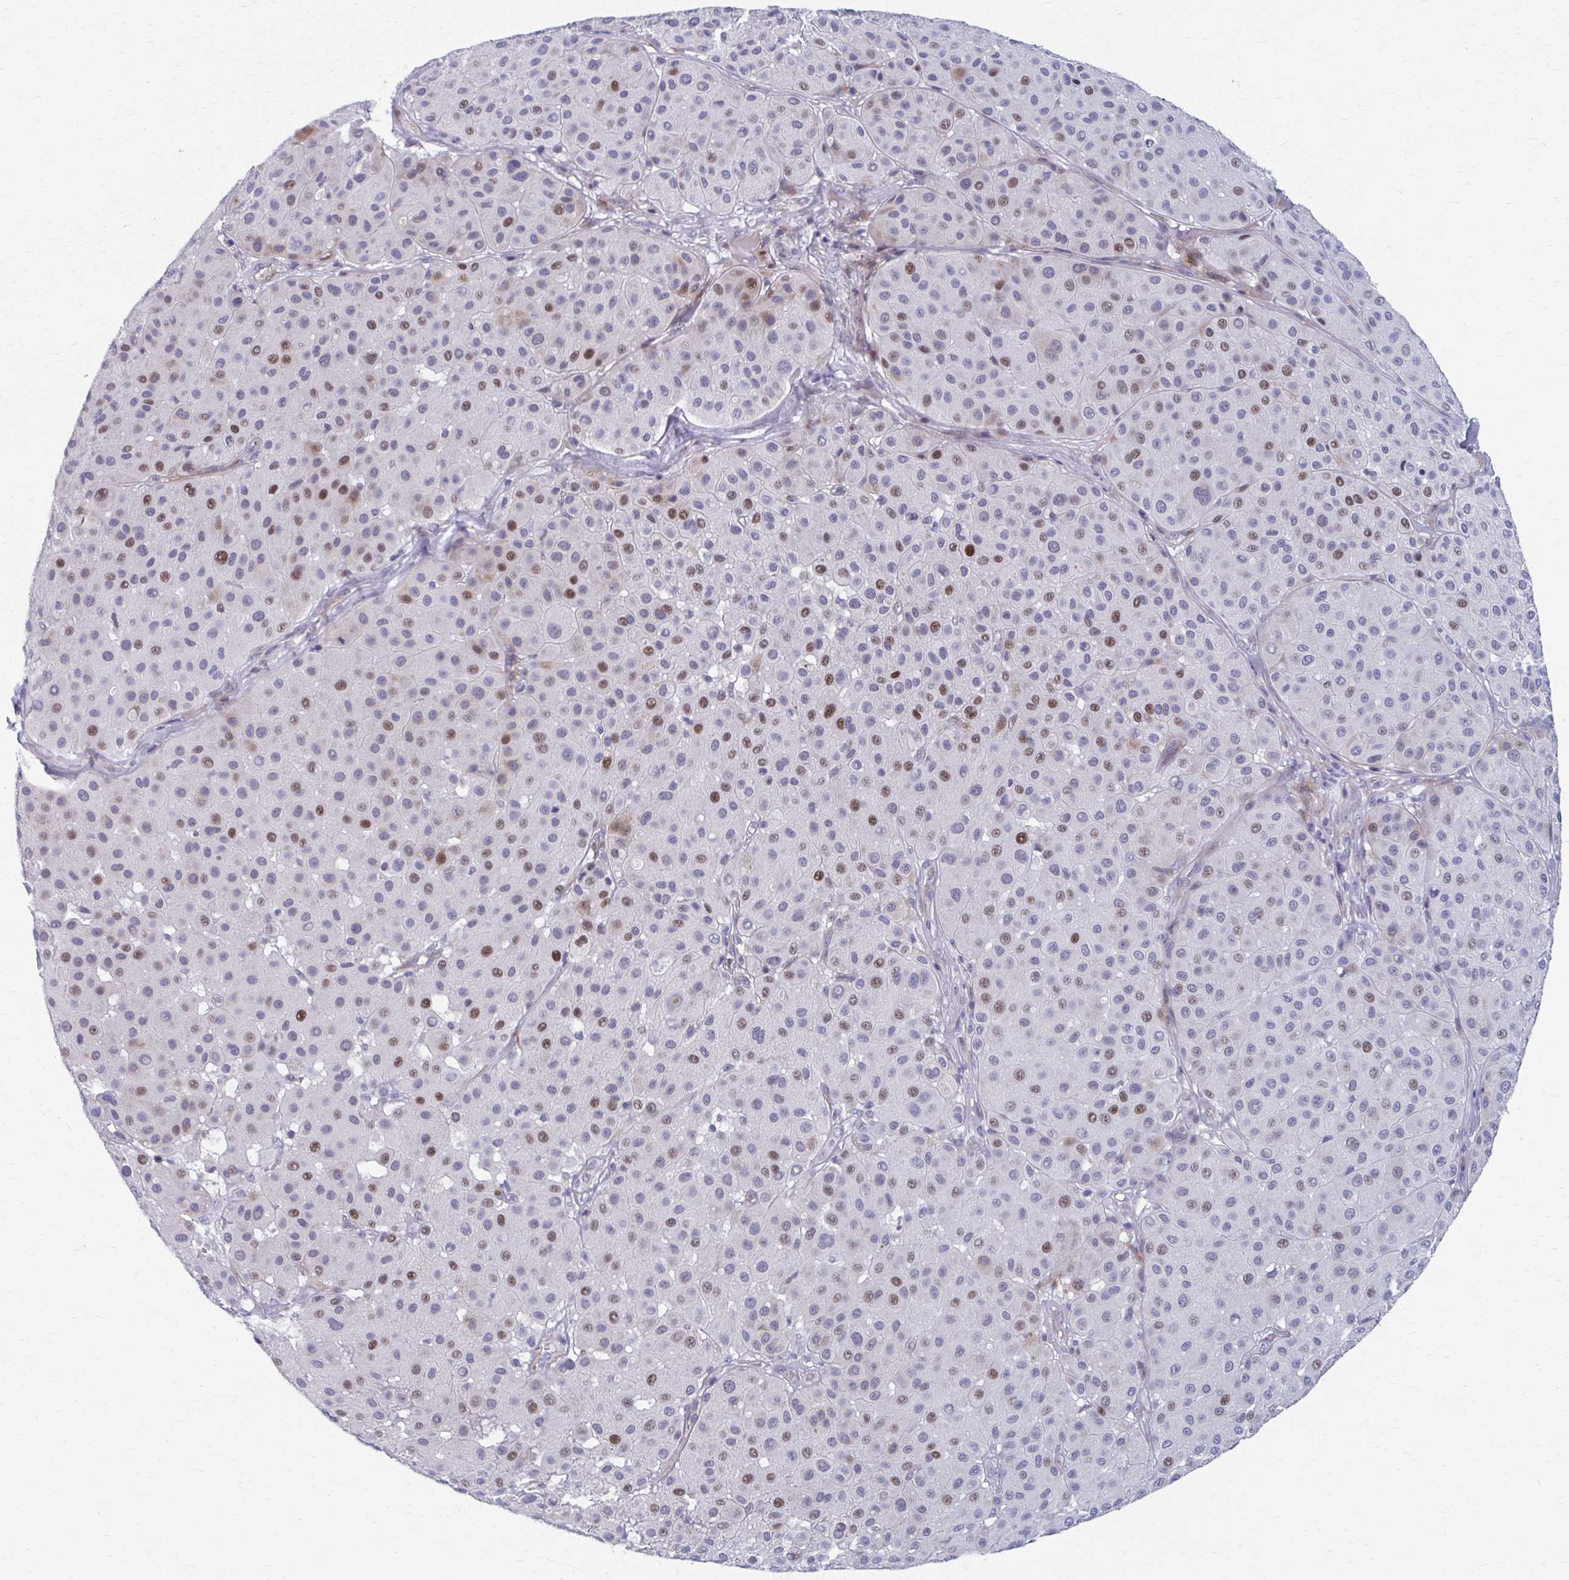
{"staining": {"intensity": "moderate", "quantity": "25%-75%", "location": "nuclear"}, "tissue": "melanoma", "cell_type": "Tumor cells", "image_type": "cancer", "snomed": [{"axis": "morphology", "description": "Malignant melanoma, Metastatic site"}, {"axis": "topography", "description": "Smooth muscle"}], "caption": "Melanoma stained with immunohistochemistry (IHC) shows moderate nuclear positivity in approximately 25%-75% of tumor cells.", "gene": "ABHD16B", "patient": {"sex": "male", "age": 41}}